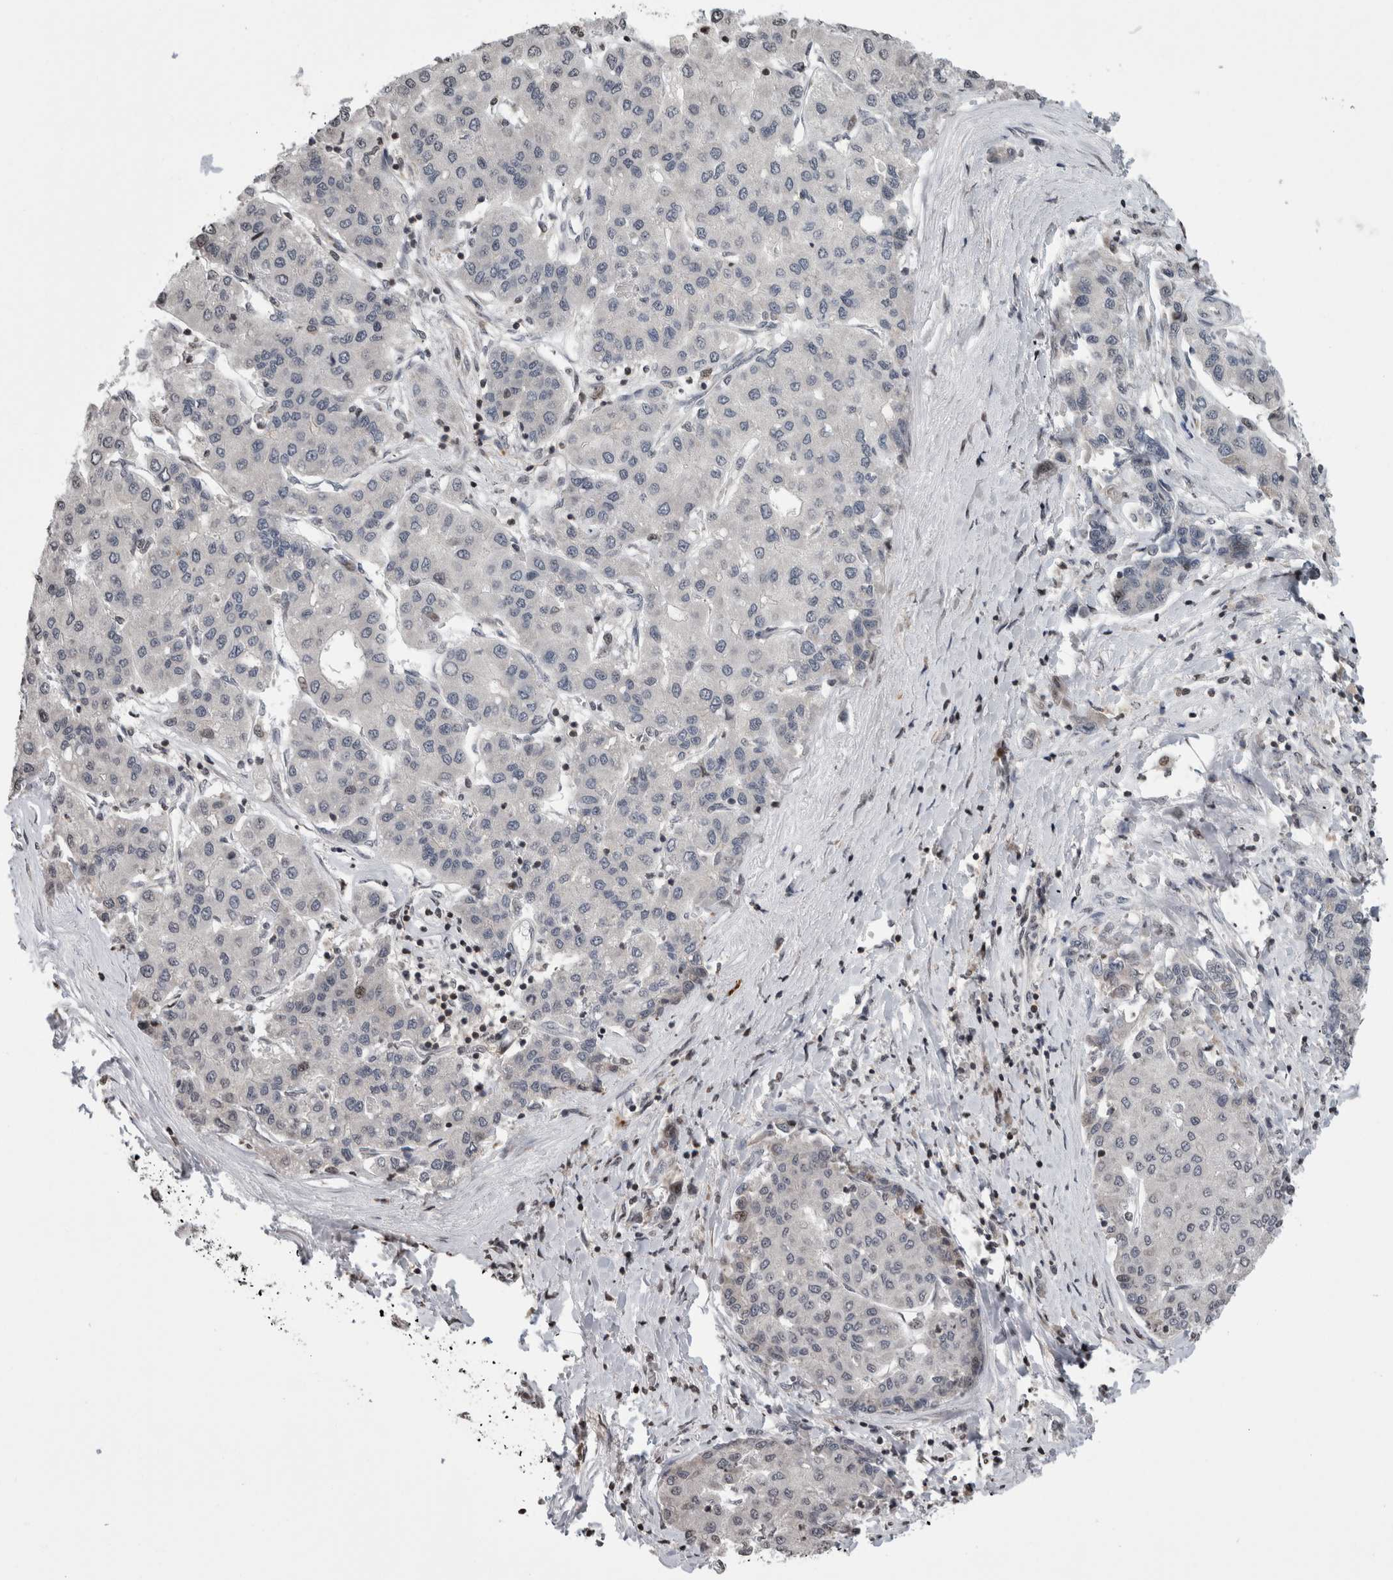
{"staining": {"intensity": "negative", "quantity": "none", "location": "none"}, "tissue": "liver cancer", "cell_type": "Tumor cells", "image_type": "cancer", "snomed": [{"axis": "morphology", "description": "Carcinoma, Hepatocellular, NOS"}, {"axis": "topography", "description": "Liver"}], "caption": "This is an immunohistochemistry (IHC) micrograph of liver cancer (hepatocellular carcinoma). There is no expression in tumor cells.", "gene": "ZBTB11", "patient": {"sex": "male", "age": 65}}